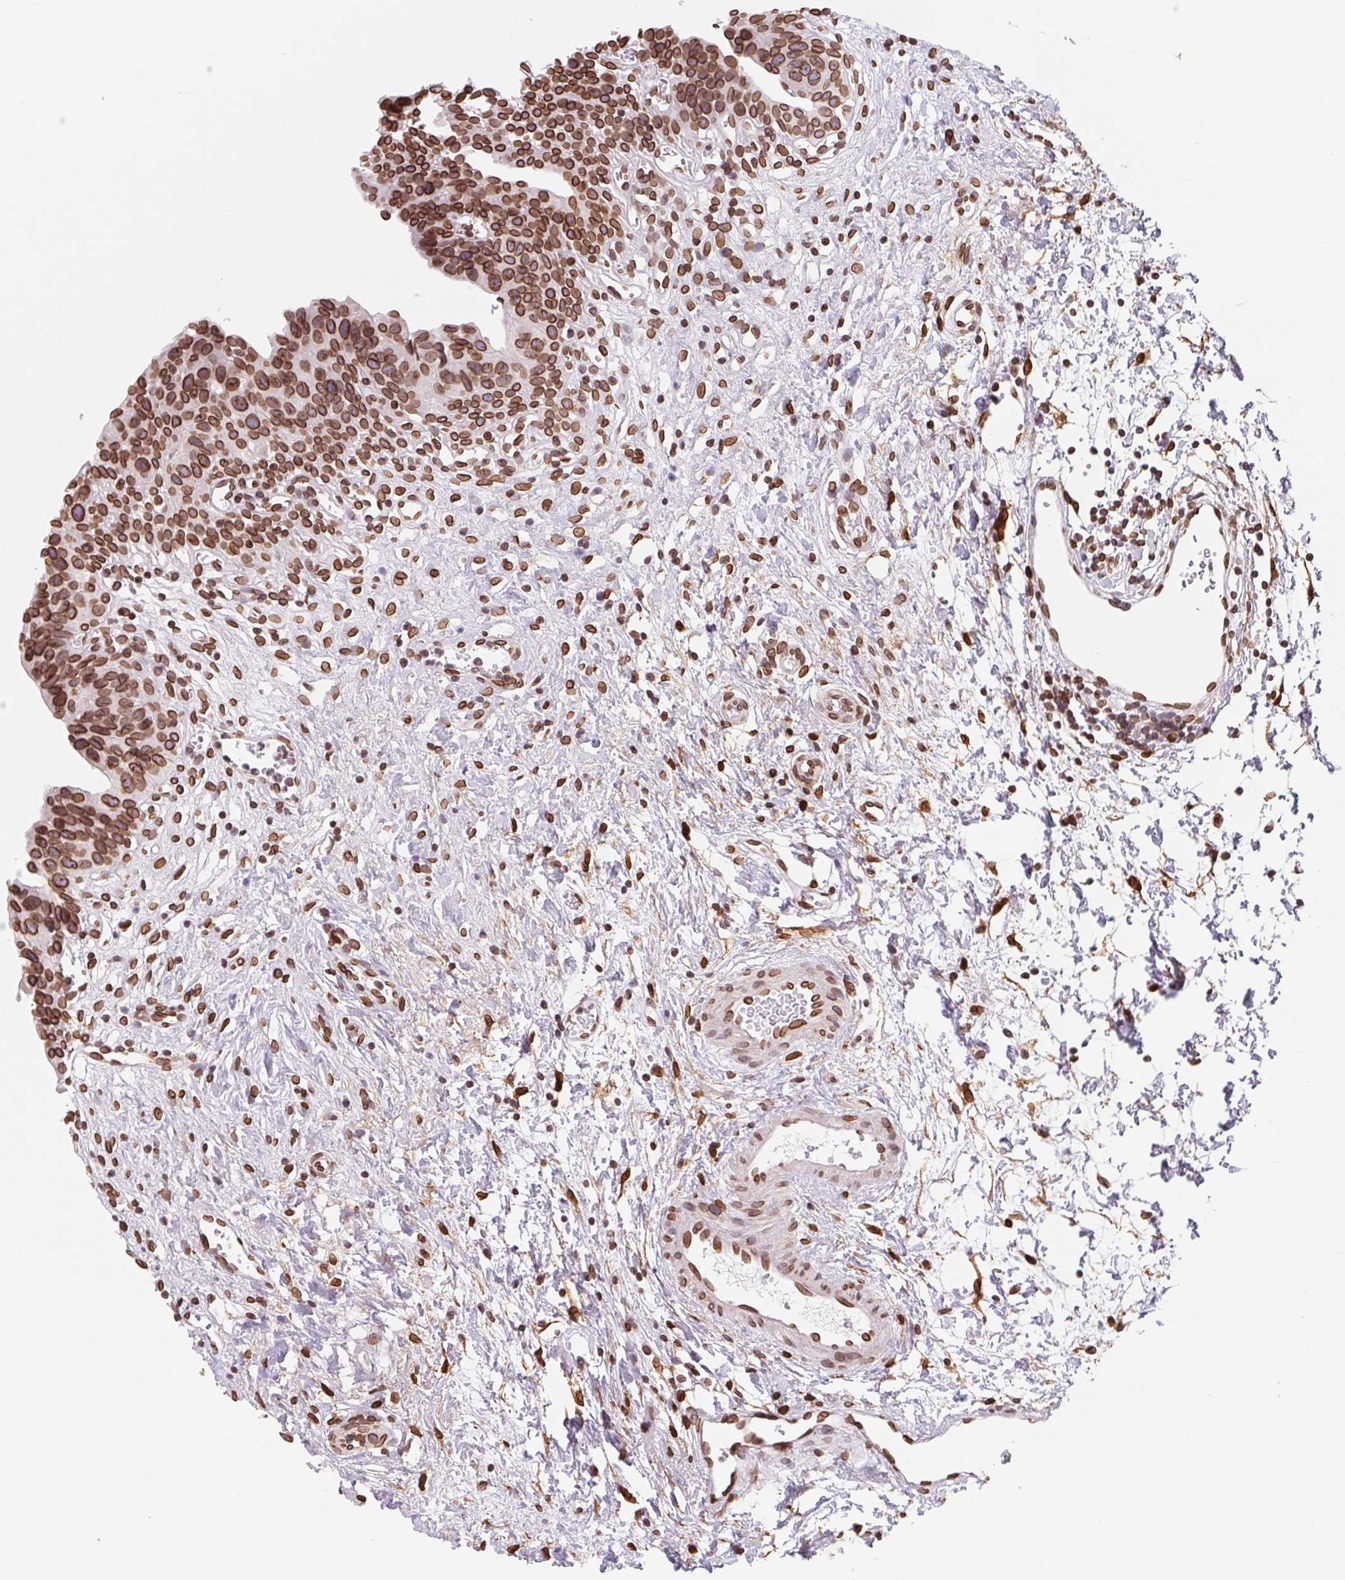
{"staining": {"intensity": "strong", "quantity": ">75%", "location": "cytoplasmic/membranous,nuclear"}, "tissue": "urinary bladder", "cell_type": "Urothelial cells", "image_type": "normal", "snomed": [{"axis": "morphology", "description": "Normal tissue, NOS"}, {"axis": "topography", "description": "Urinary bladder"}], "caption": "Immunohistochemistry (DAB) staining of unremarkable human urinary bladder exhibits strong cytoplasmic/membranous,nuclear protein expression in approximately >75% of urothelial cells.", "gene": "LMNB2", "patient": {"sex": "male", "age": 51}}